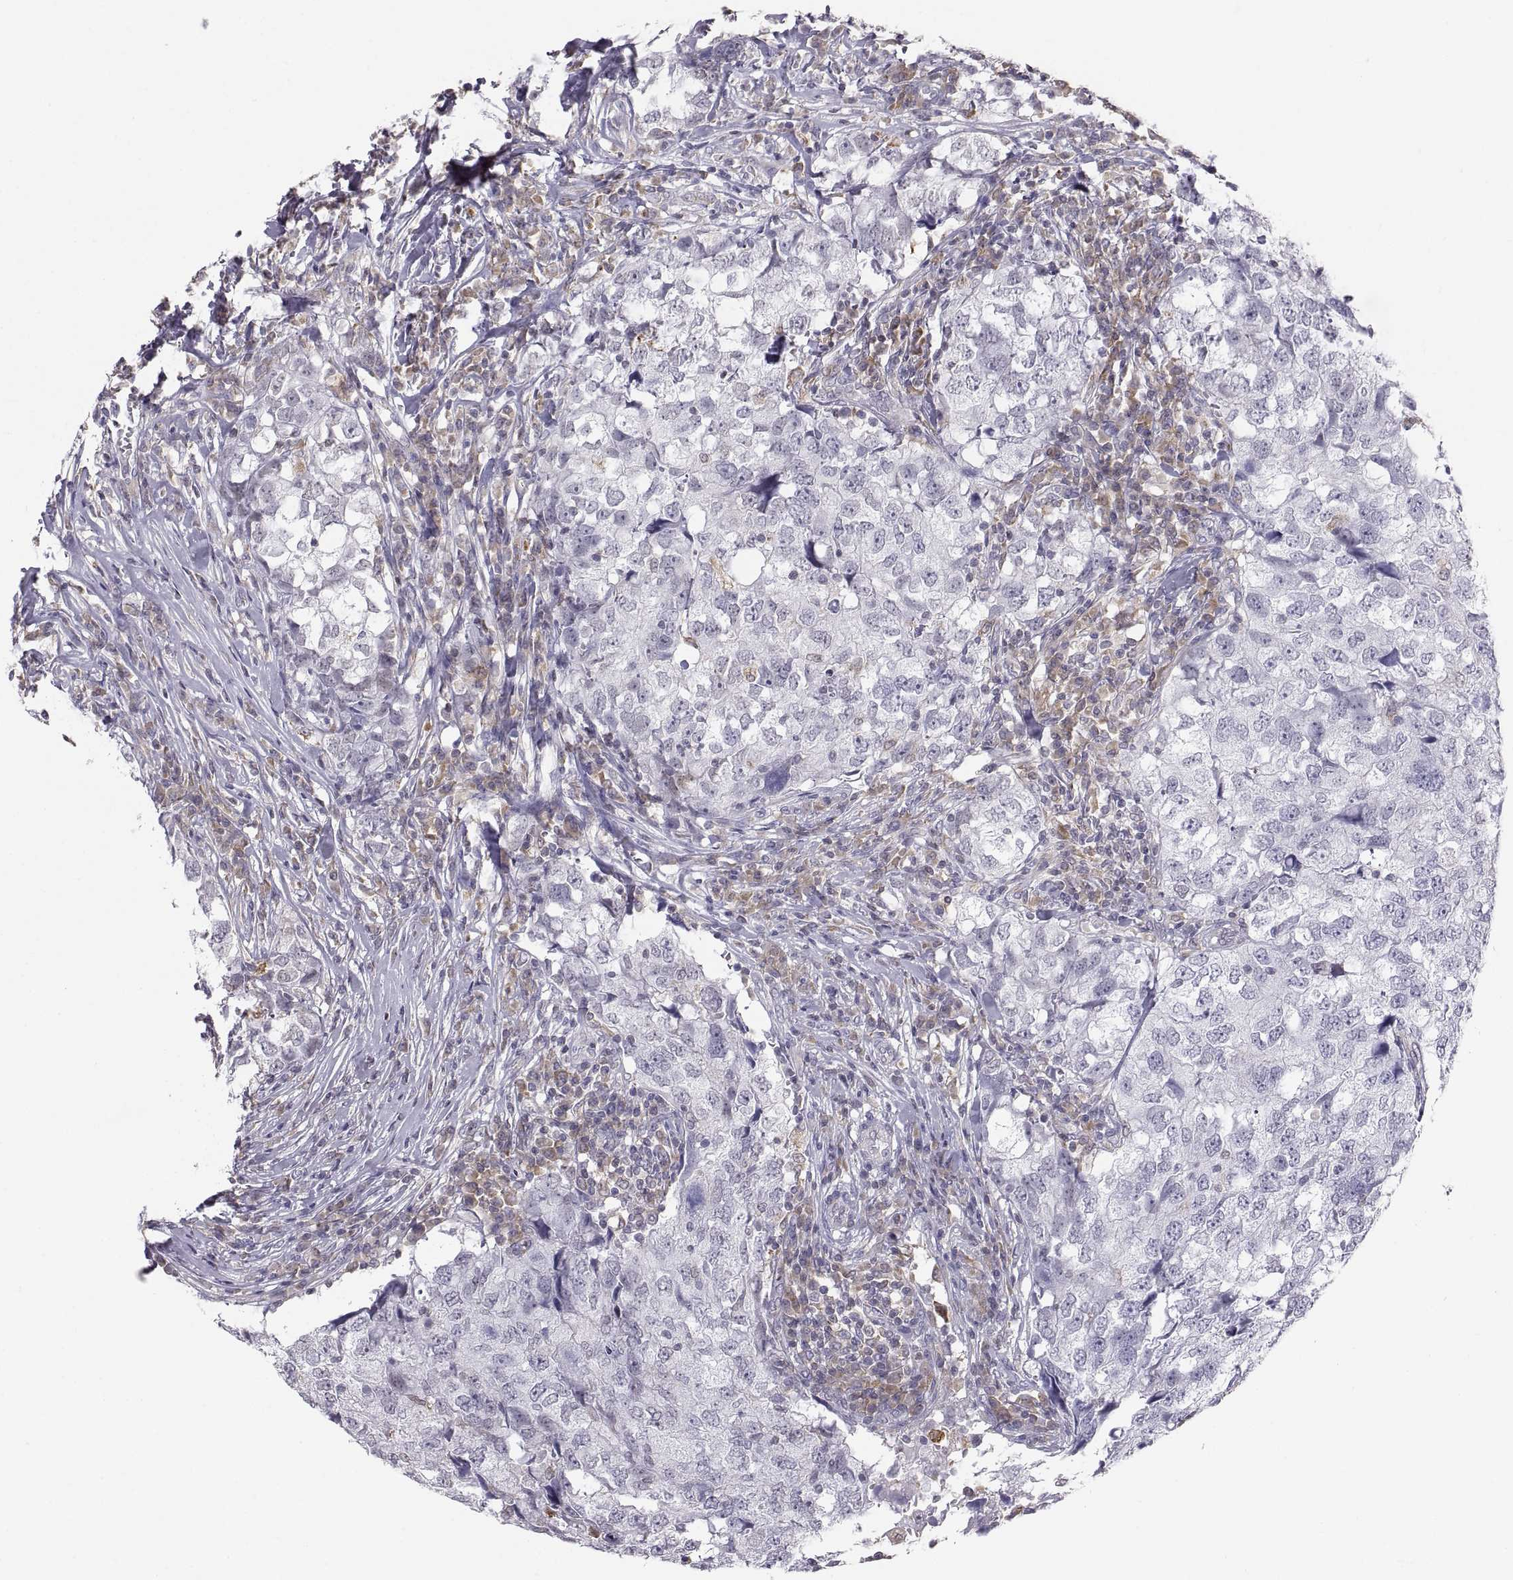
{"staining": {"intensity": "negative", "quantity": "none", "location": "none"}, "tissue": "breast cancer", "cell_type": "Tumor cells", "image_type": "cancer", "snomed": [{"axis": "morphology", "description": "Duct carcinoma"}, {"axis": "topography", "description": "Breast"}], "caption": "Immunohistochemistry histopathology image of human breast cancer stained for a protein (brown), which reveals no positivity in tumor cells.", "gene": "ERO1A", "patient": {"sex": "female", "age": 30}}